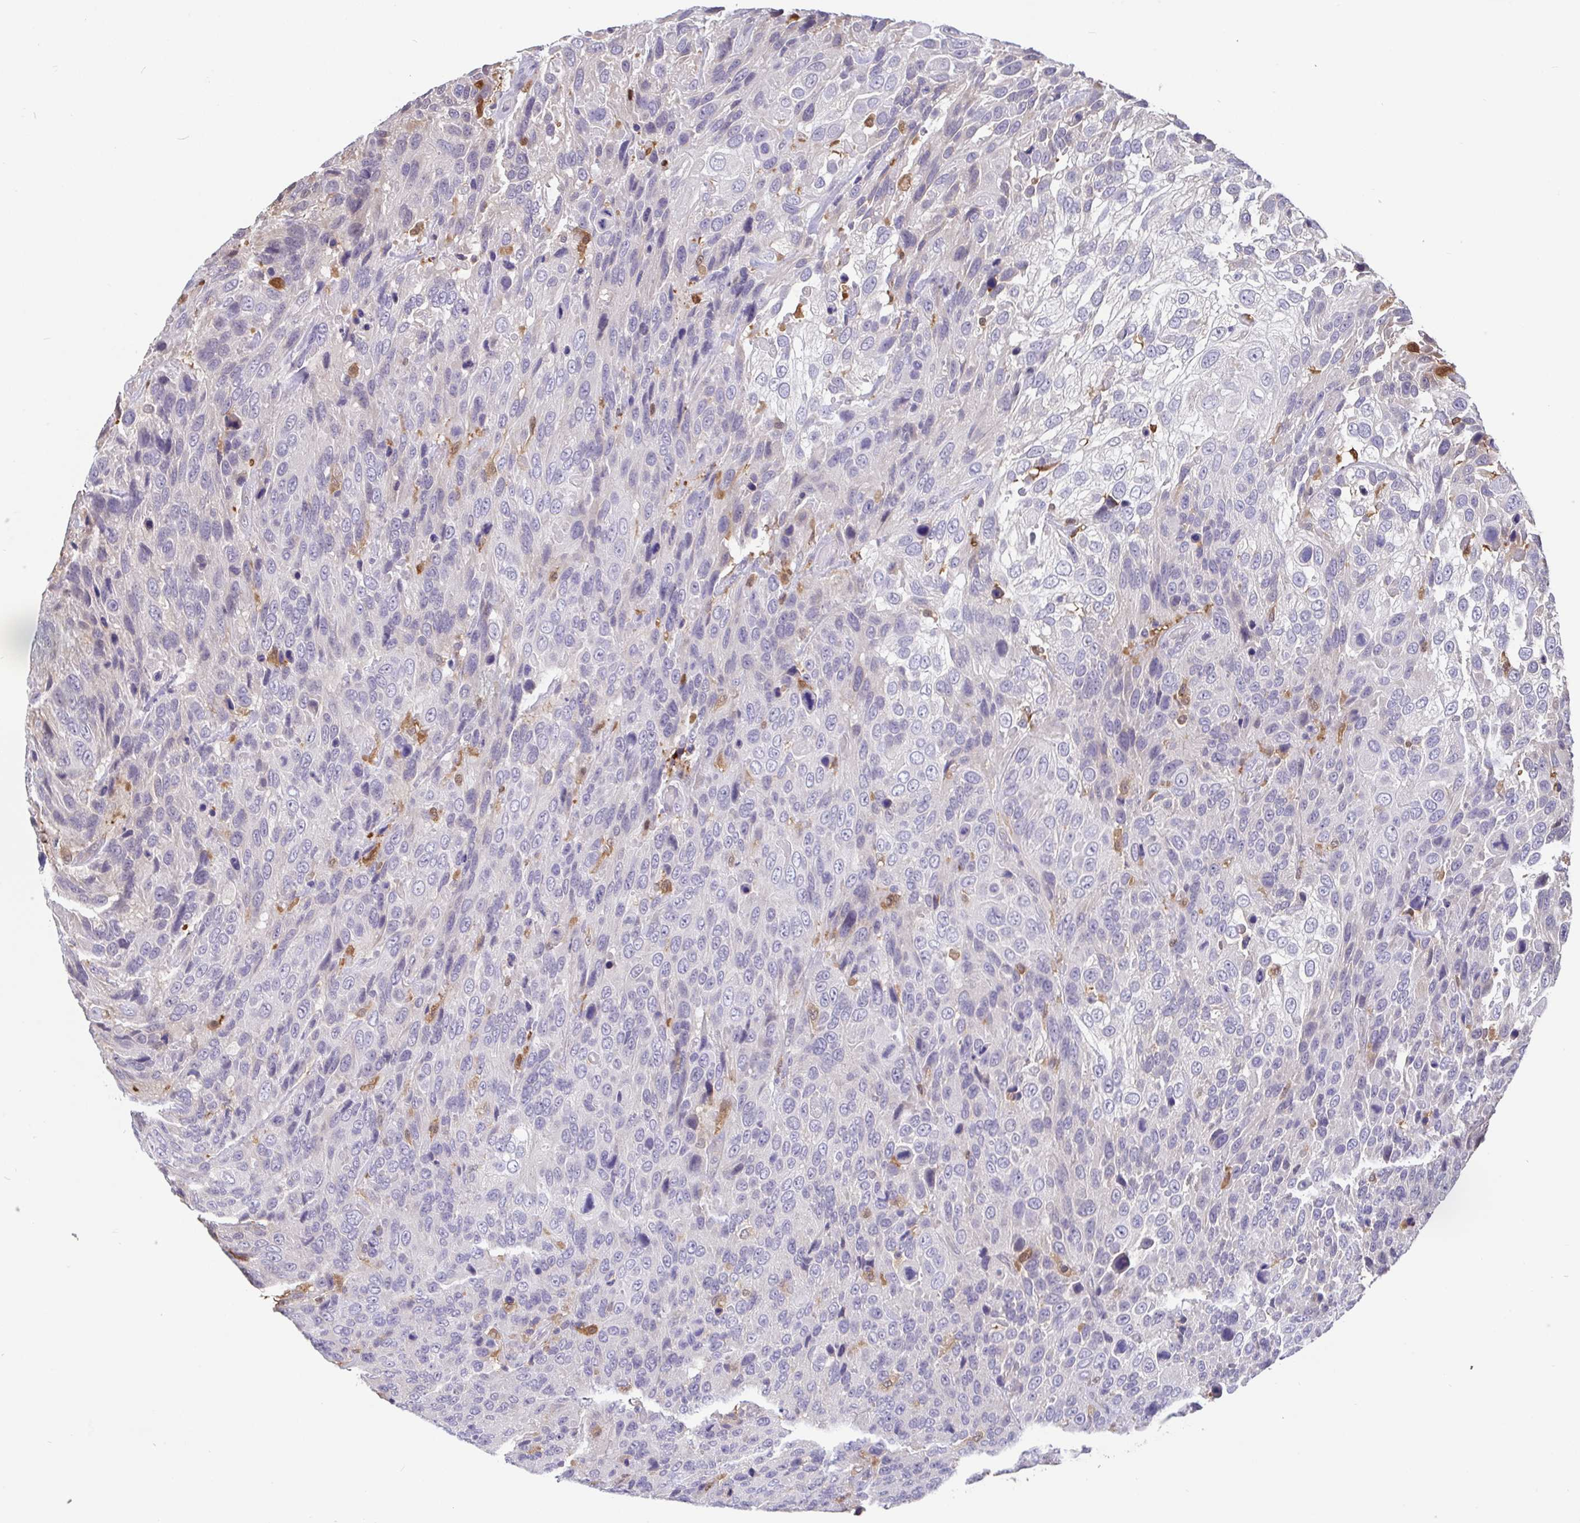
{"staining": {"intensity": "negative", "quantity": "none", "location": "none"}, "tissue": "urothelial cancer", "cell_type": "Tumor cells", "image_type": "cancer", "snomed": [{"axis": "morphology", "description": "Urothelial carcinoma, High grade"}, {"axis": "topography", "description": "Urinary bladder"}], "caption": "Immunohistochemistry image of neoplastic tissue: urothelial cancer stained with DAB (3,3'-diaminobenzidine) displays no significant protein positivity in tumor cells.", "gene": "IDH1", "patient": {"sex": "female", "age": 70}}